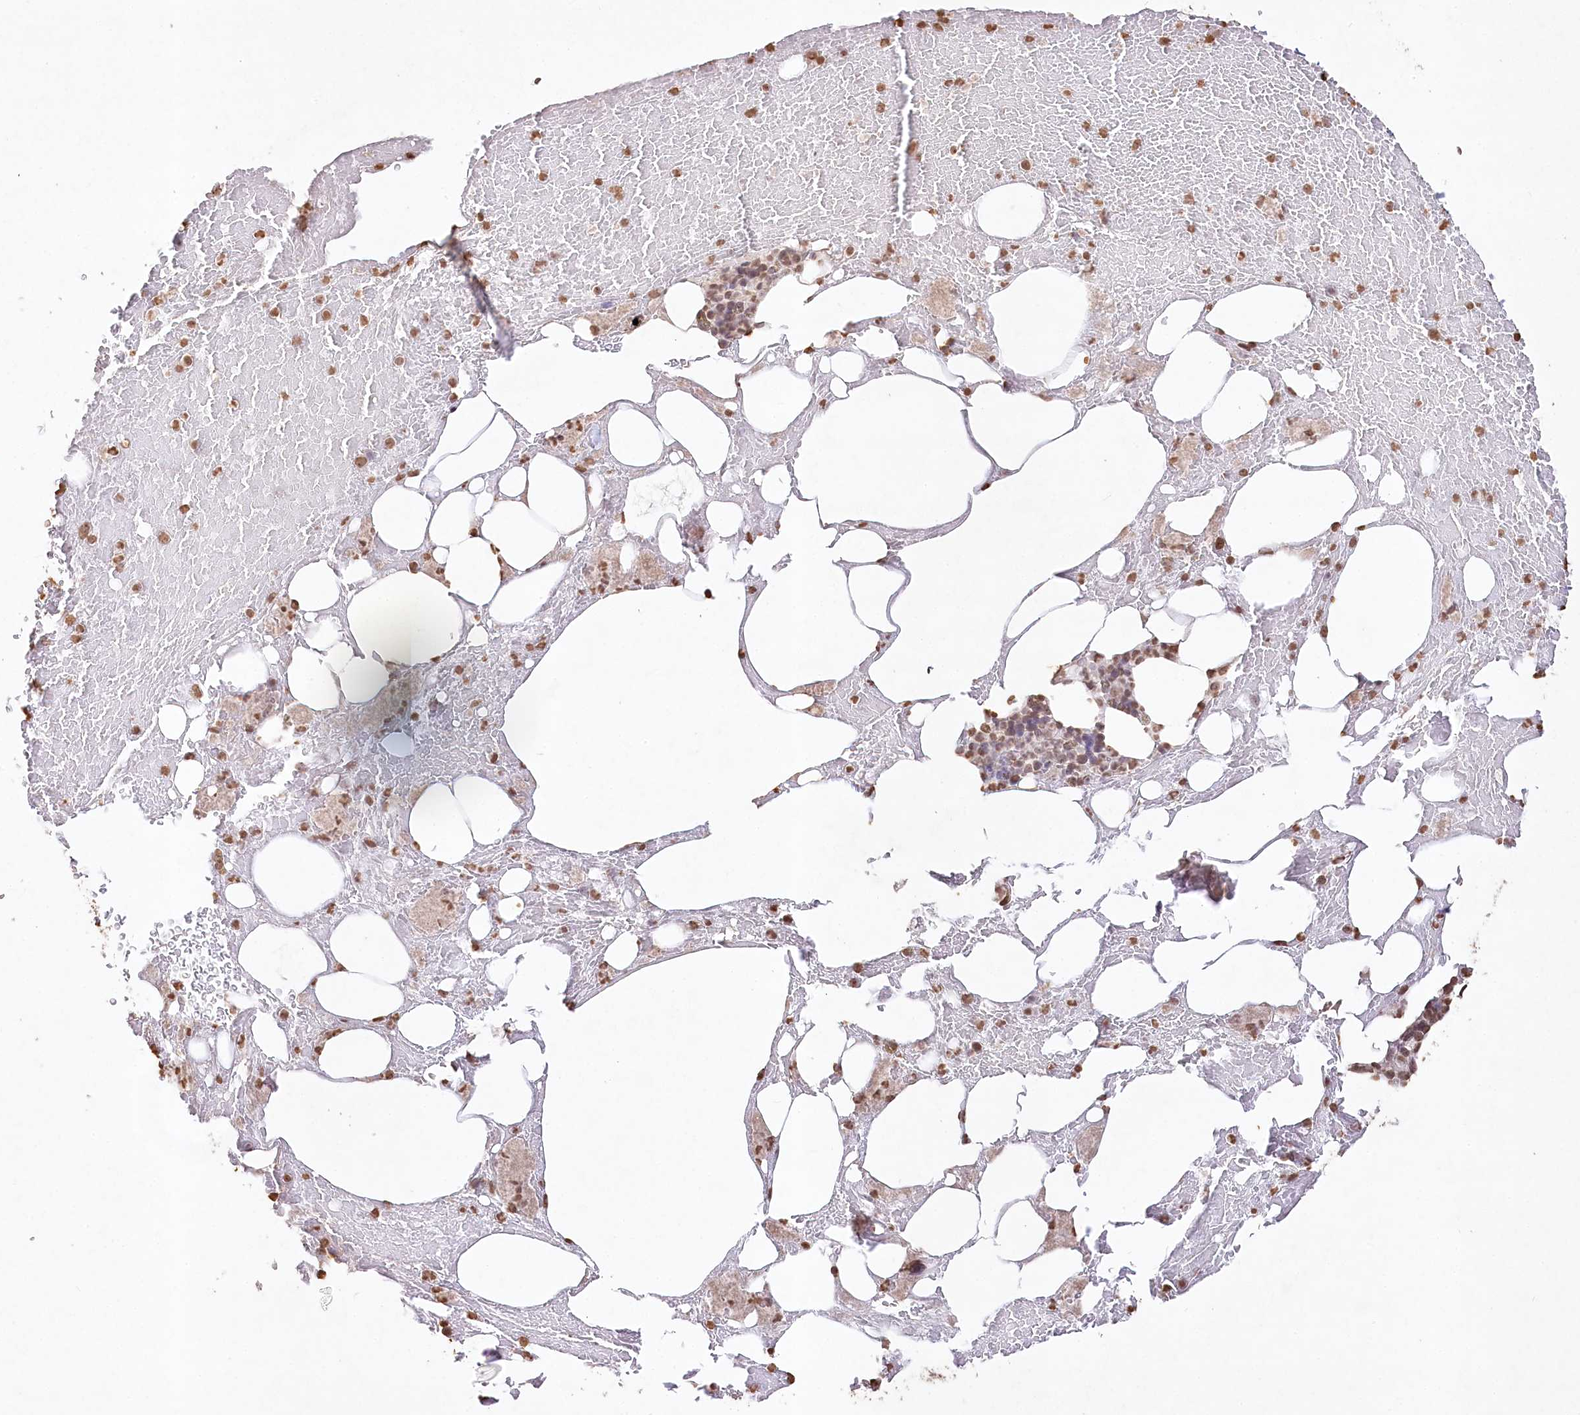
{"staining": {"intensity": "moderate", "quantity": ">75%", "location": "nuclear"}, "tissue": "bone marrow", "cell_type": "Hematopoietic cells", "image_type": "normal", "snomed": [{"axis": "morphology", "description": "Normal tissue, NOS"}, {"axis": "topography", "description": "Bone marrow"}], "caption": "IHC histopathology image of unremarkable human bone marrow stained for a protein (brown), which exhibits medium levels of moderate nuclear staining in approximately >75% of hematopoietic cells.", "gene": "DMXL1", "patient": {"sex": "male", "age": 60}}